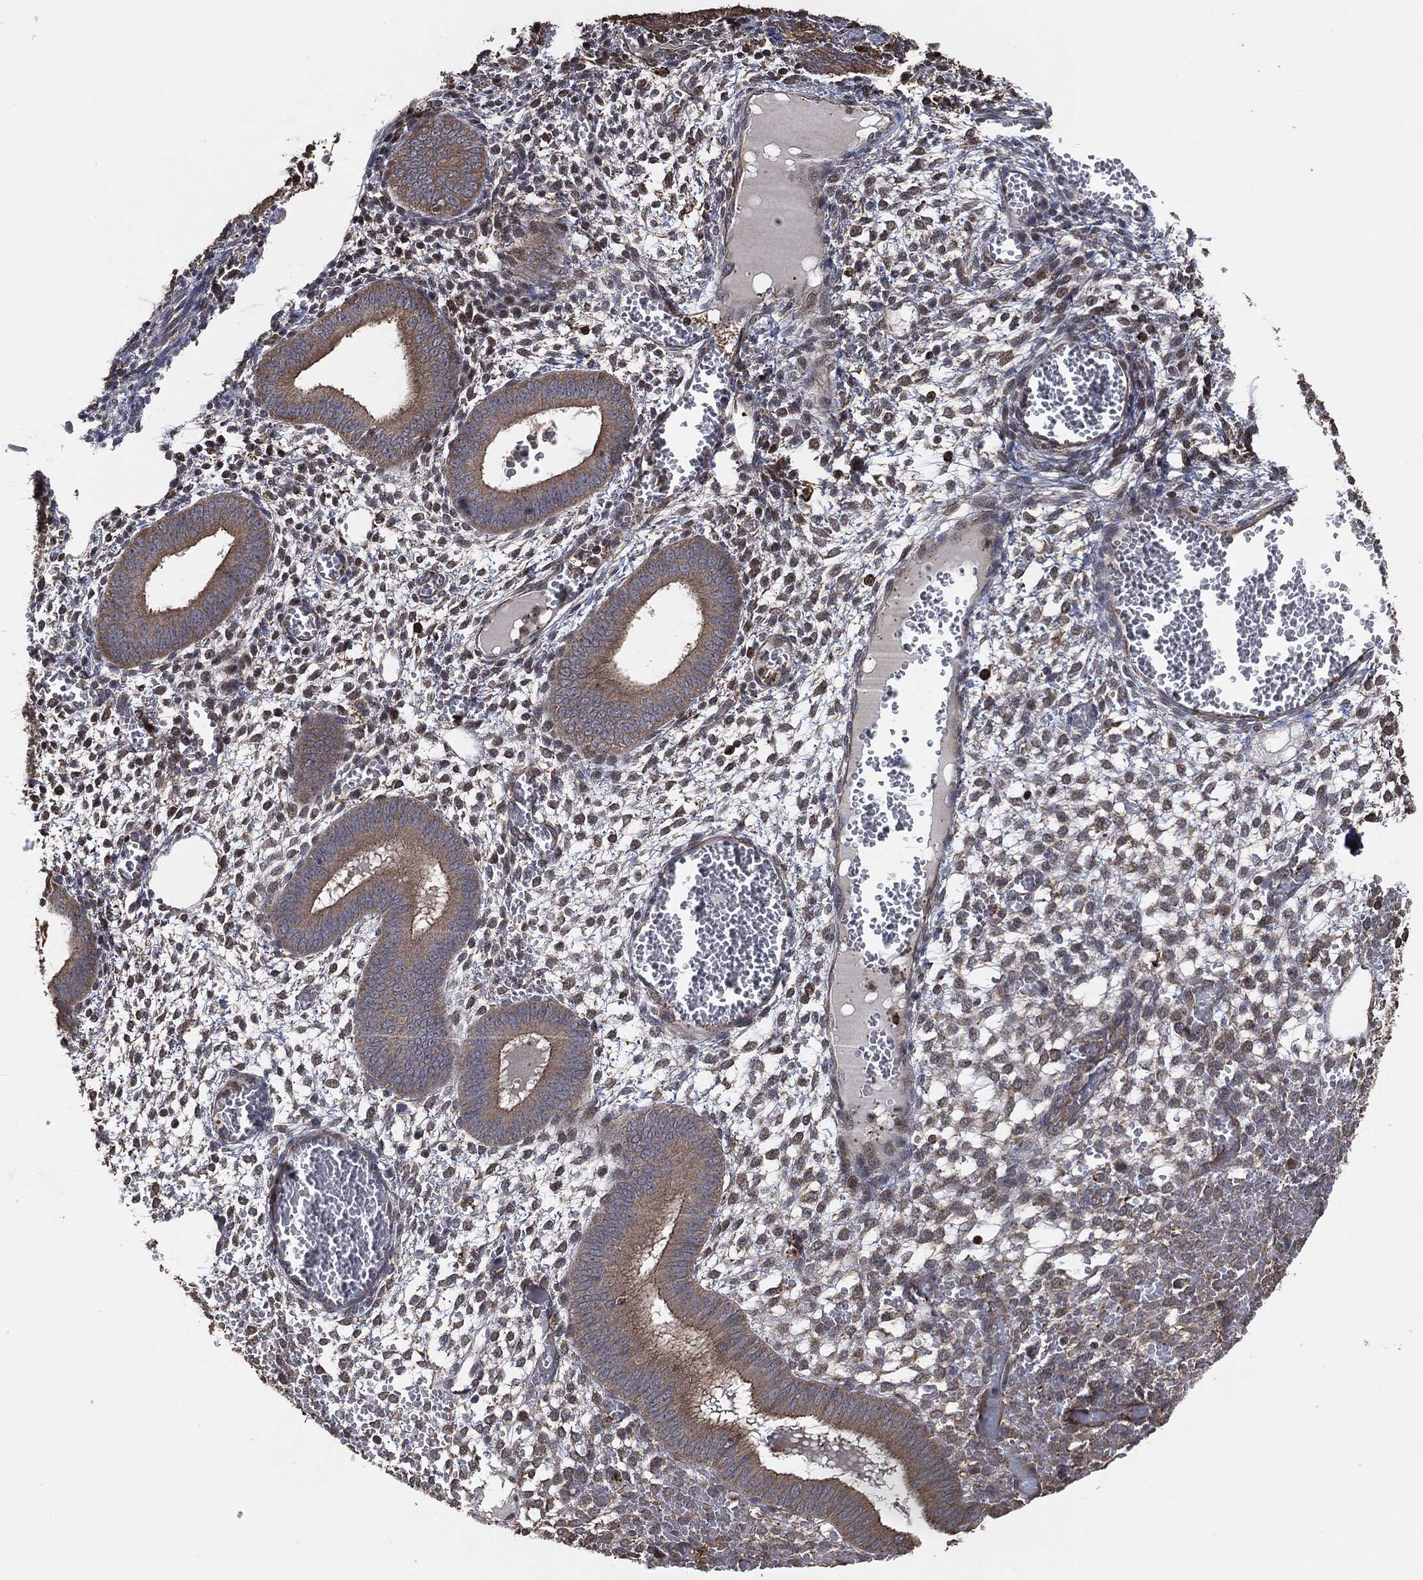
{"staining": {"intensity": "strong", "quantity": "25%-75%", "location": "cytoplasmic/membranous"}, "tissue": "endometrium", "cell_type": "Cells in endometrial stroma", "image_type": "normal", "snomed": [{"axis": "morphology", "description": "Normal tissue, NOS"}, {"axis": "topography", "description": "Endometrium"}], "caption": "An image of human endometrium stained for a protein shows strong cytoplasmic/membranous brown staining in cells in endometrial stroma. The staining is performed using DAB brown chromogen to label protein expression. The nuclei are counter-stained blue using hematoxylin.", "gene": "TPT1", "patient": {"sex": "female", "age": 42}}